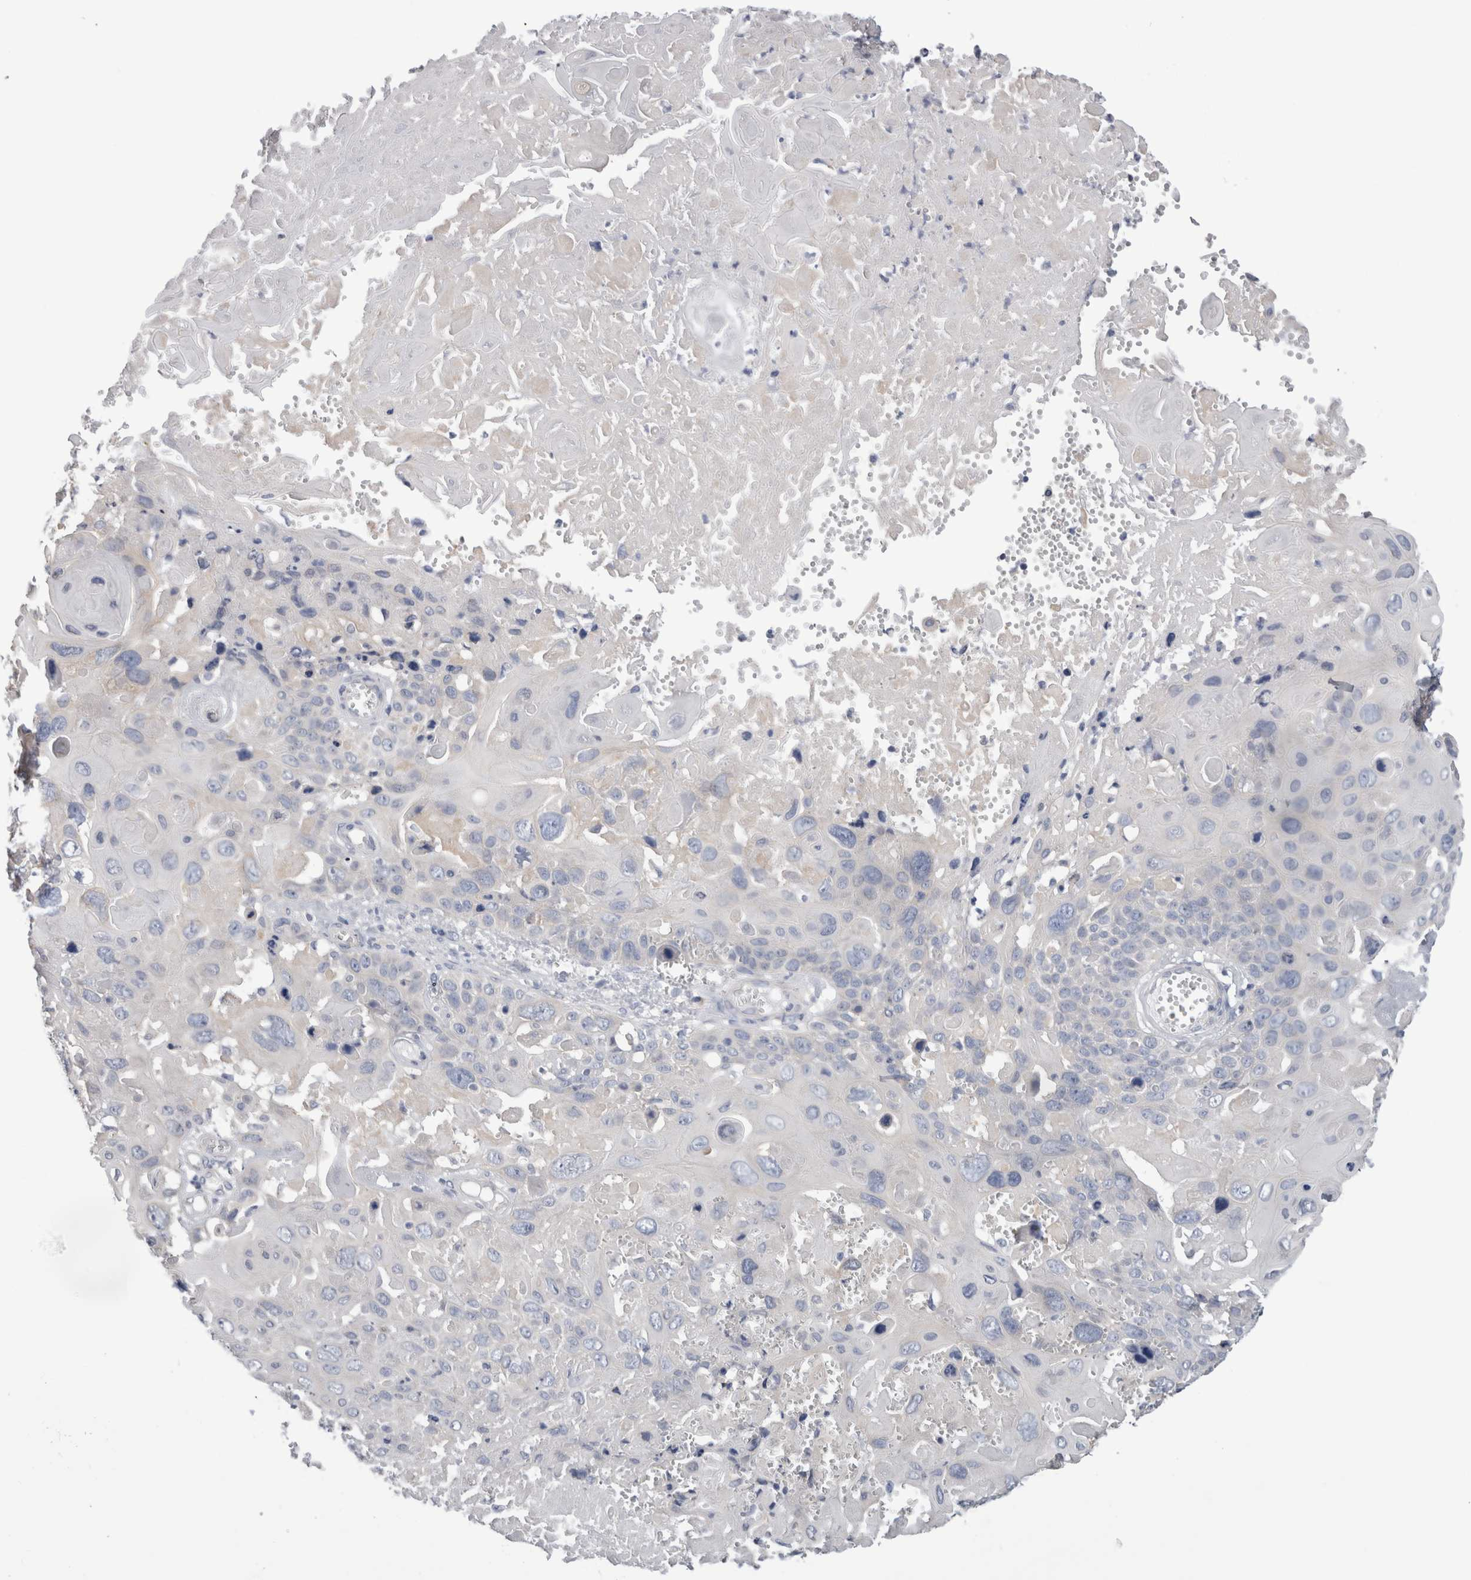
{"staining": {"intensity": "negative", "quantity": "none", "location": "none"}, "tissue": "cervical cancer", "cell_type": "Tumor cells", "image_type": "cancer", "snomed": [{"axis": "morphology", "description": "Squamous cell carcinoma, NOS"}, {"axis": "topography", "description": "Cervix"}], "caption": "This is a micrograph of immunohistochemistry staining of cervical cancer, which shows no positivity in tumor cells.", "gene": "SMAP2", "patient": {"sex": "female", "age": 74}}